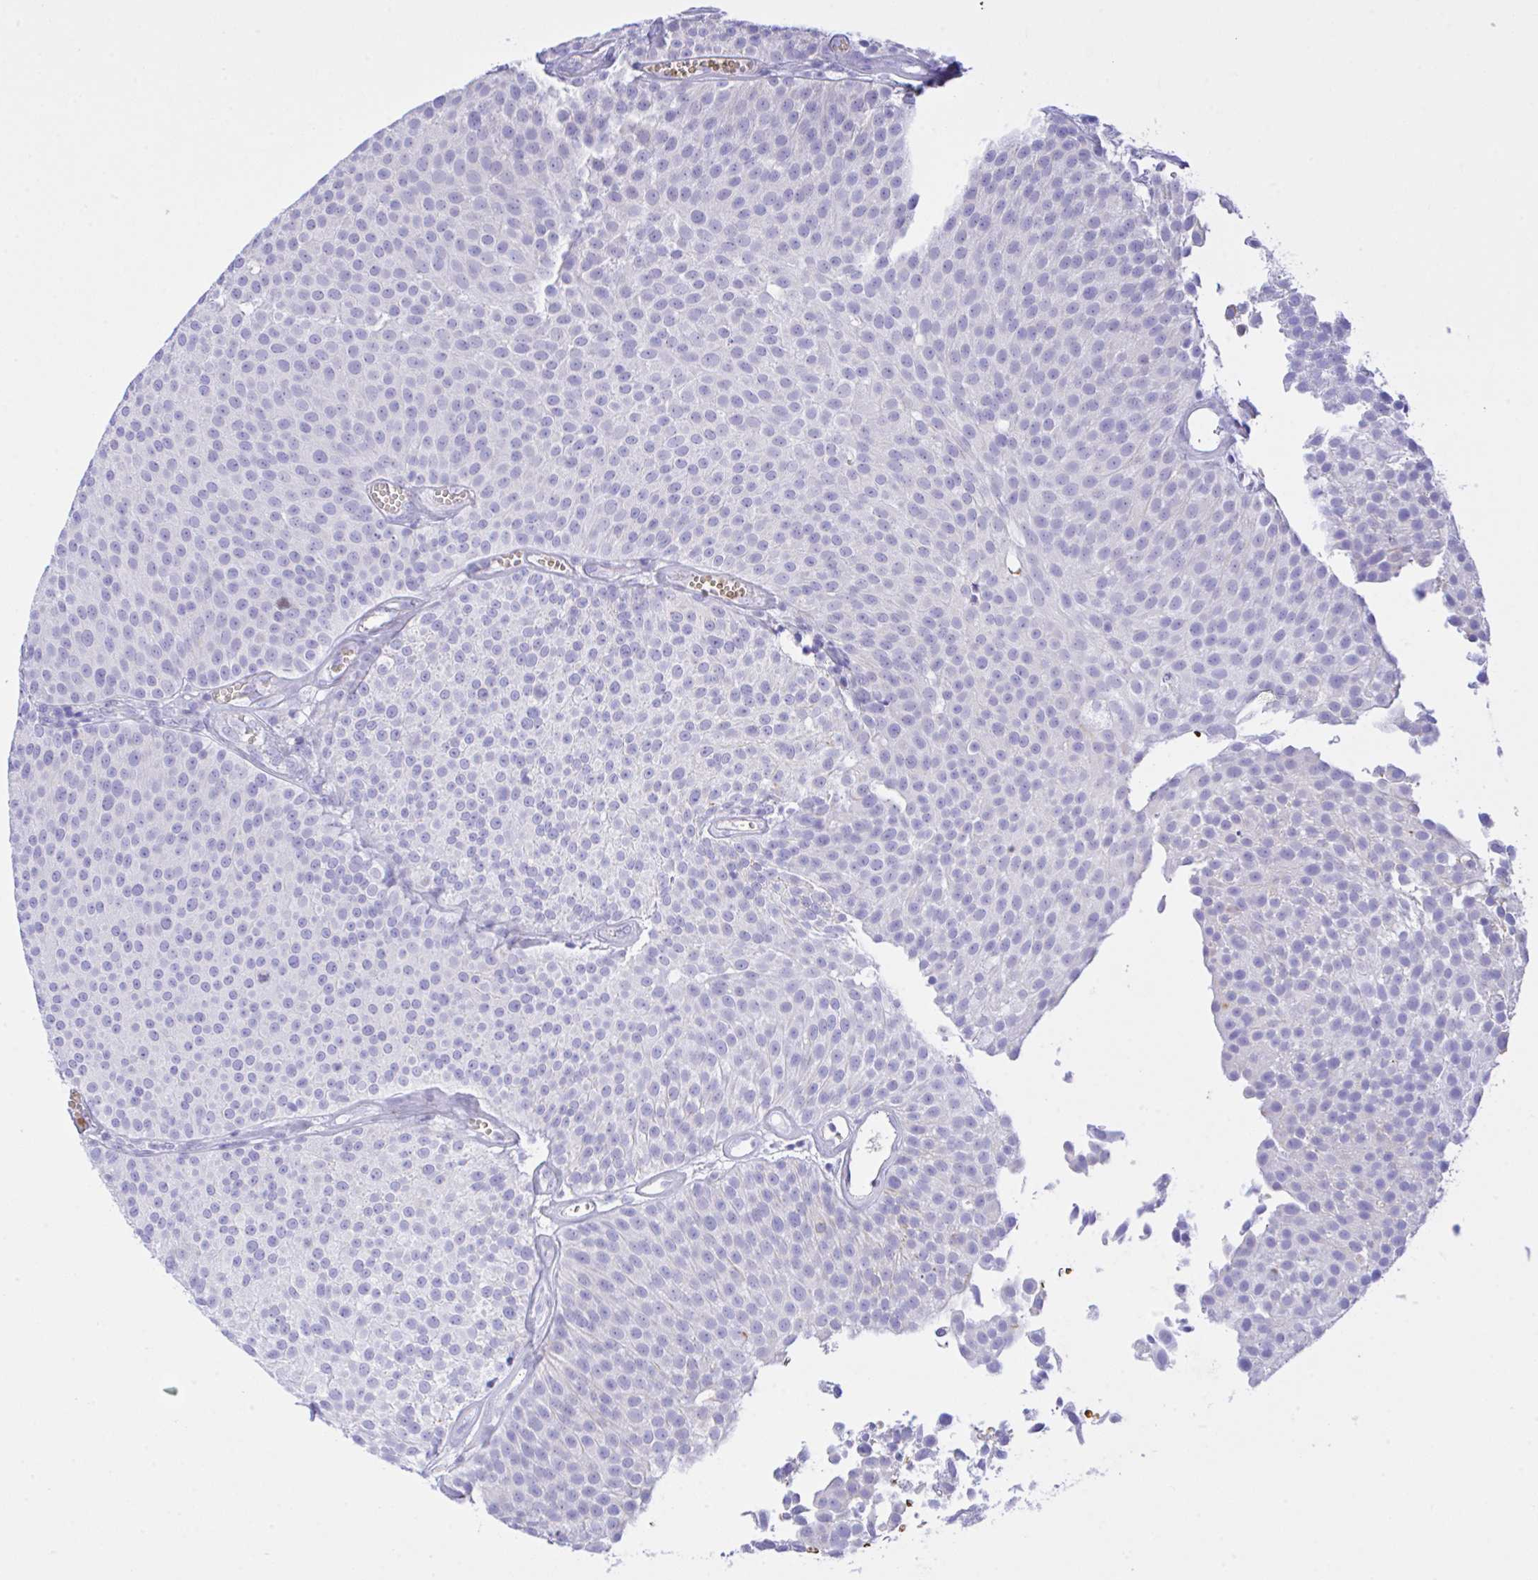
{"staining": {"intensity": "negative", "quantity": "none", "location": "none"}, "tissue": "urothelial cancer", "cell_type": "Tumor cells", "image_type": "cancer", "snomed": [{"axis": "morphology", "description": "Urothelial carcinoma, Low grade"}, {"axis": "topography", "description": "Urinary bladder"}], "caption": "Immunohistochemistry (IHC) histopathology image of human urothelial carcinoma (low-grade) stained for a protein (brown), which exhibits no staining in tumor cells.", "gene": "ZNF221", "patient": {"sex": "female", "age": 79}}